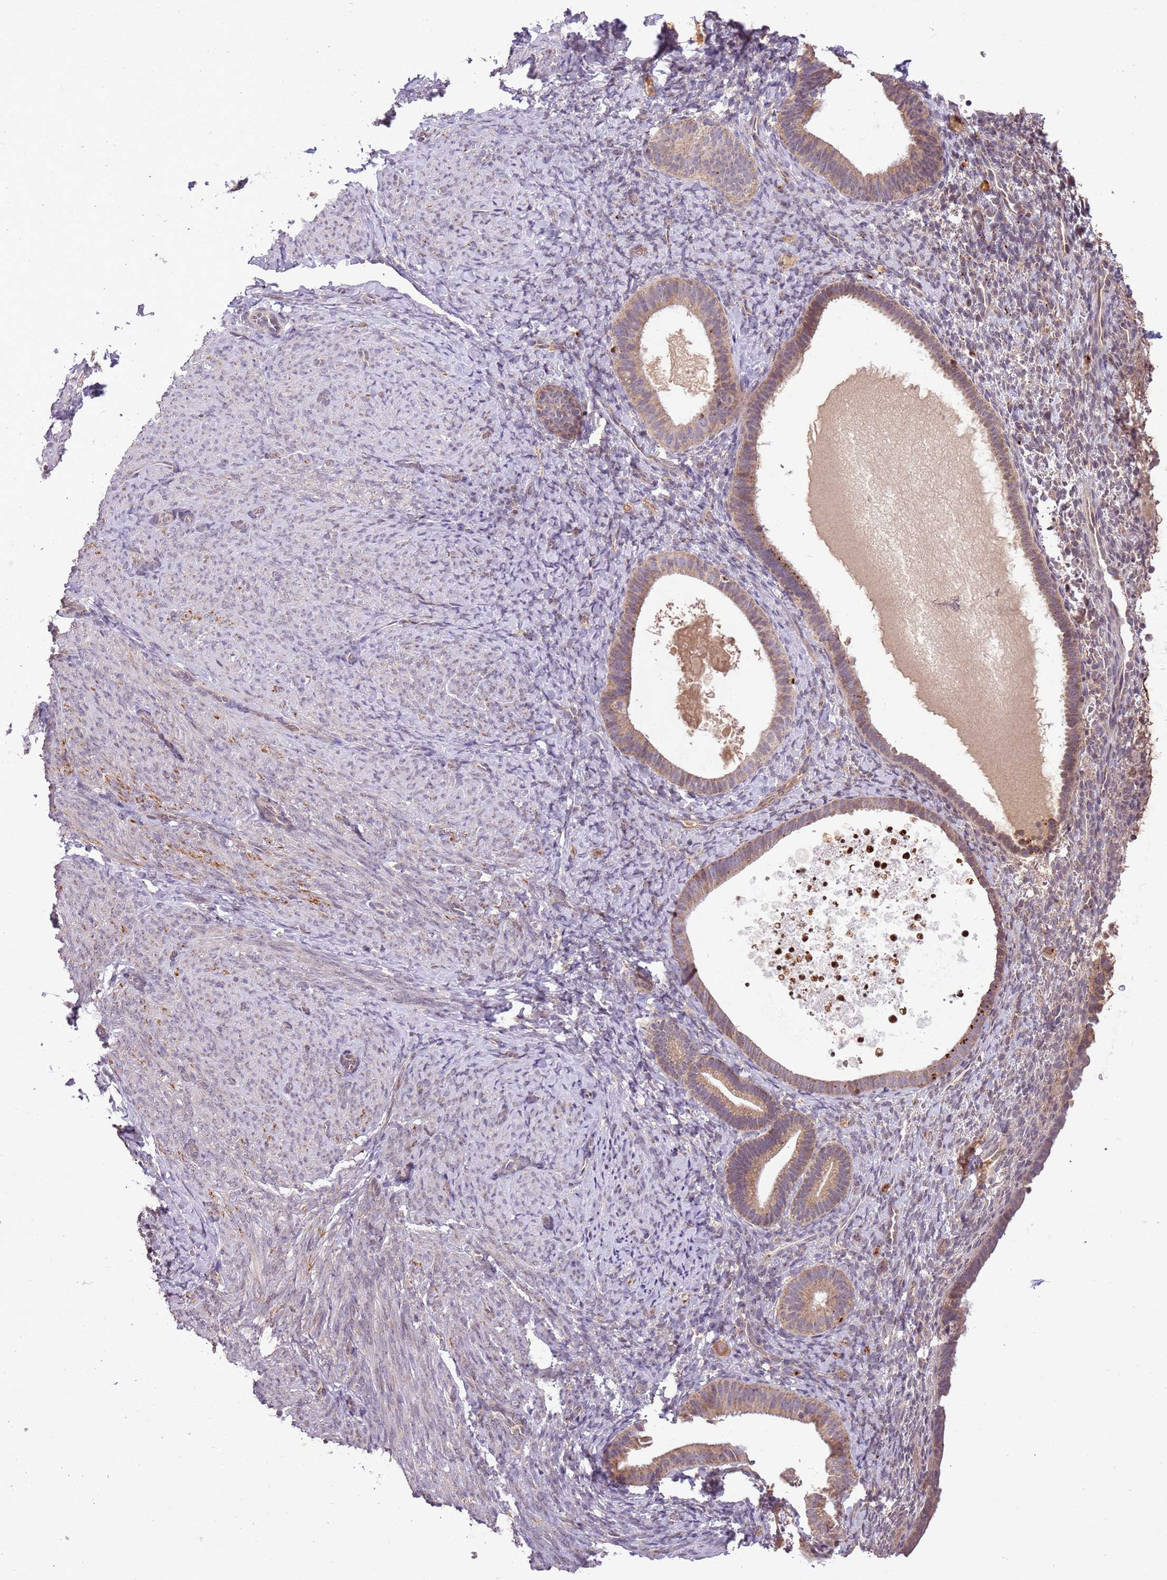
{"staining": {"intensity": "negative", "quantity": "none", "location": "none"}, "tissue": "endometrium", "cell_type": "Cells in endometrial stroma", "image_type": "normal", "snomed": [{"axis": "morphology", "description": "Normal tissue, NOS"}, {"axis": "topography", "description": "Endometrium"}], "caption": "Photomicrograph shows no protein expression in cells in endometrial stroma of benign endometrium.", "gene": "SAMSN1", "patient": {"sex": "female", "age": 65}}